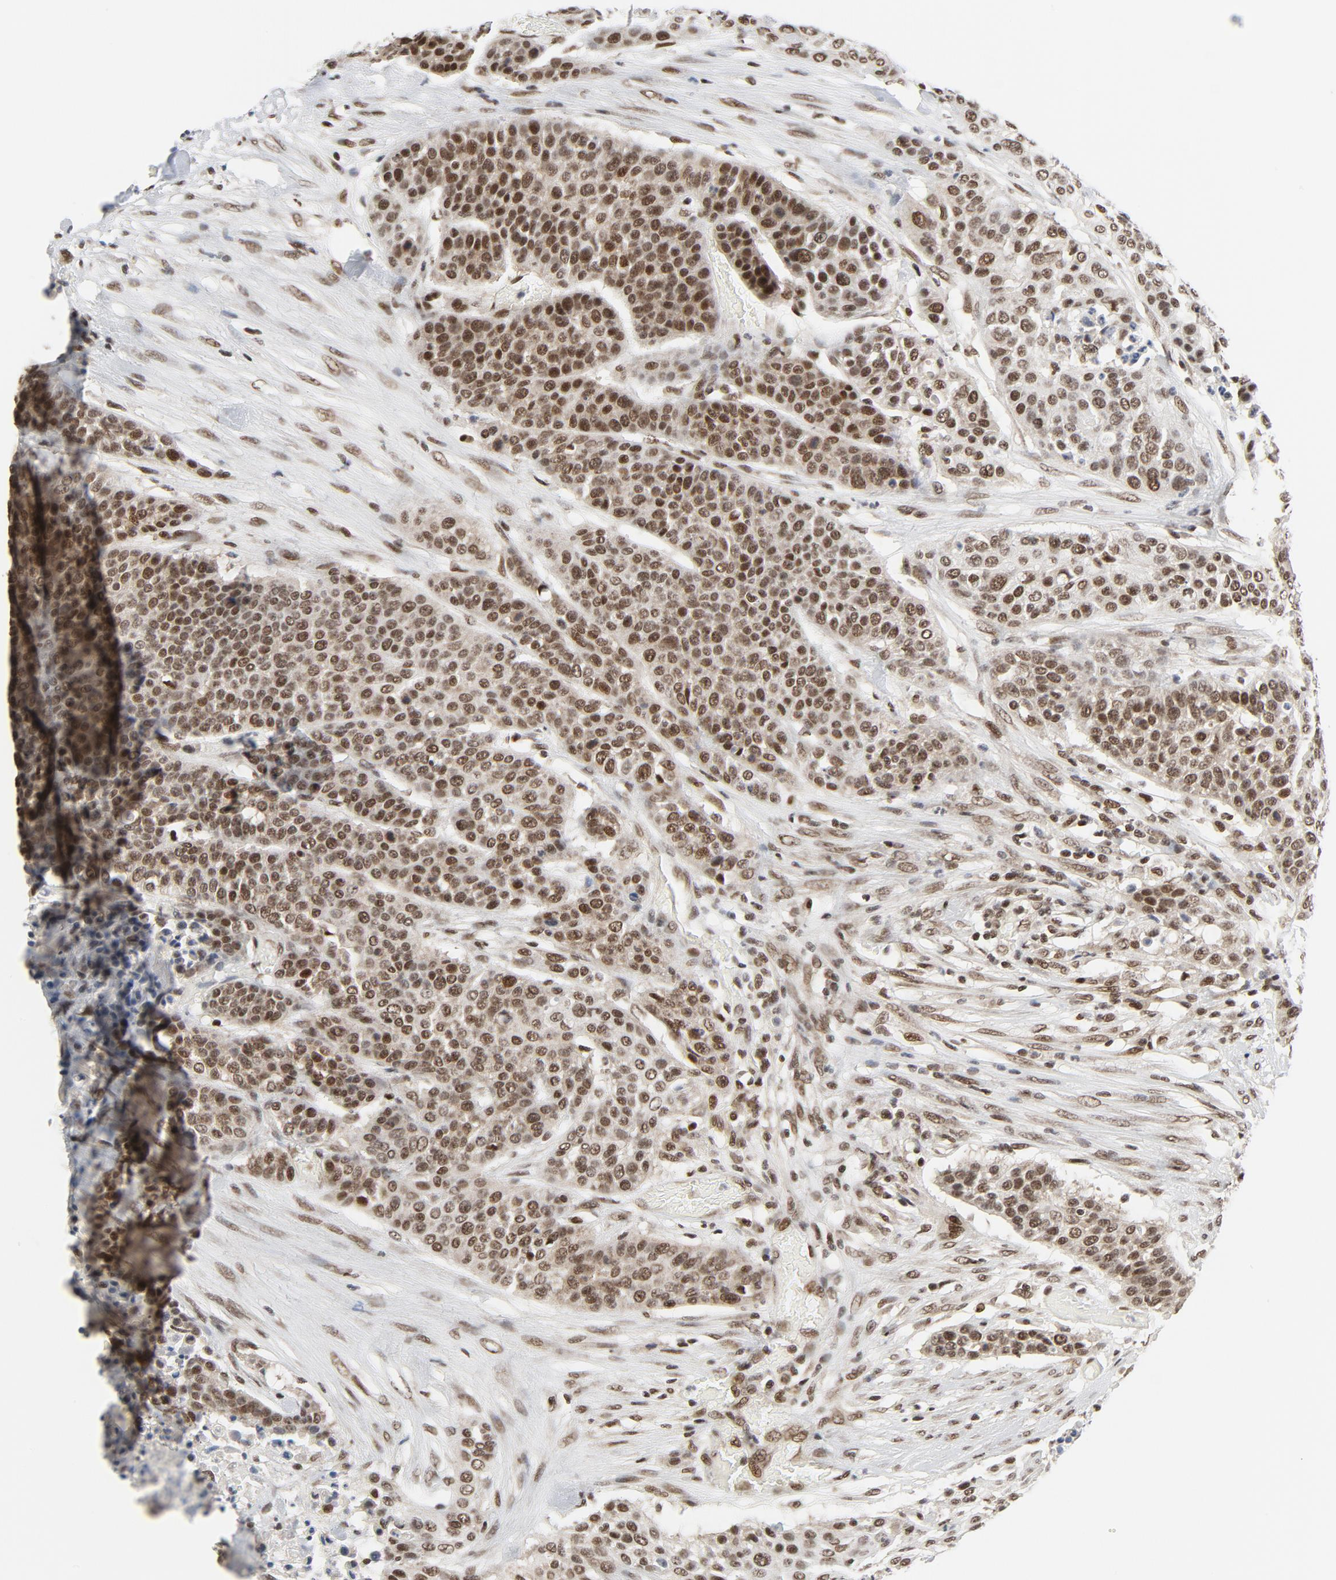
{"staining": {"intensity": "moderate", "quantity": ">75%", "location": "nuclear"}, "tissue": "urothelial cancer", "cell_type": "Tumor cells", "image_type": "cancer", "snomed": [{"axis": "morphology", "description": "Urothelial carcinoma, High grade"}, {"axis": "topography", "description": "Urinary bladder"}], "caption": "Protein expression analysis of urothelial cancer displays moderate nuclear positivity in about >75% of tumor cells.", "gene": "ERCC1", "patient": {"sex": "male", "age": 74}}